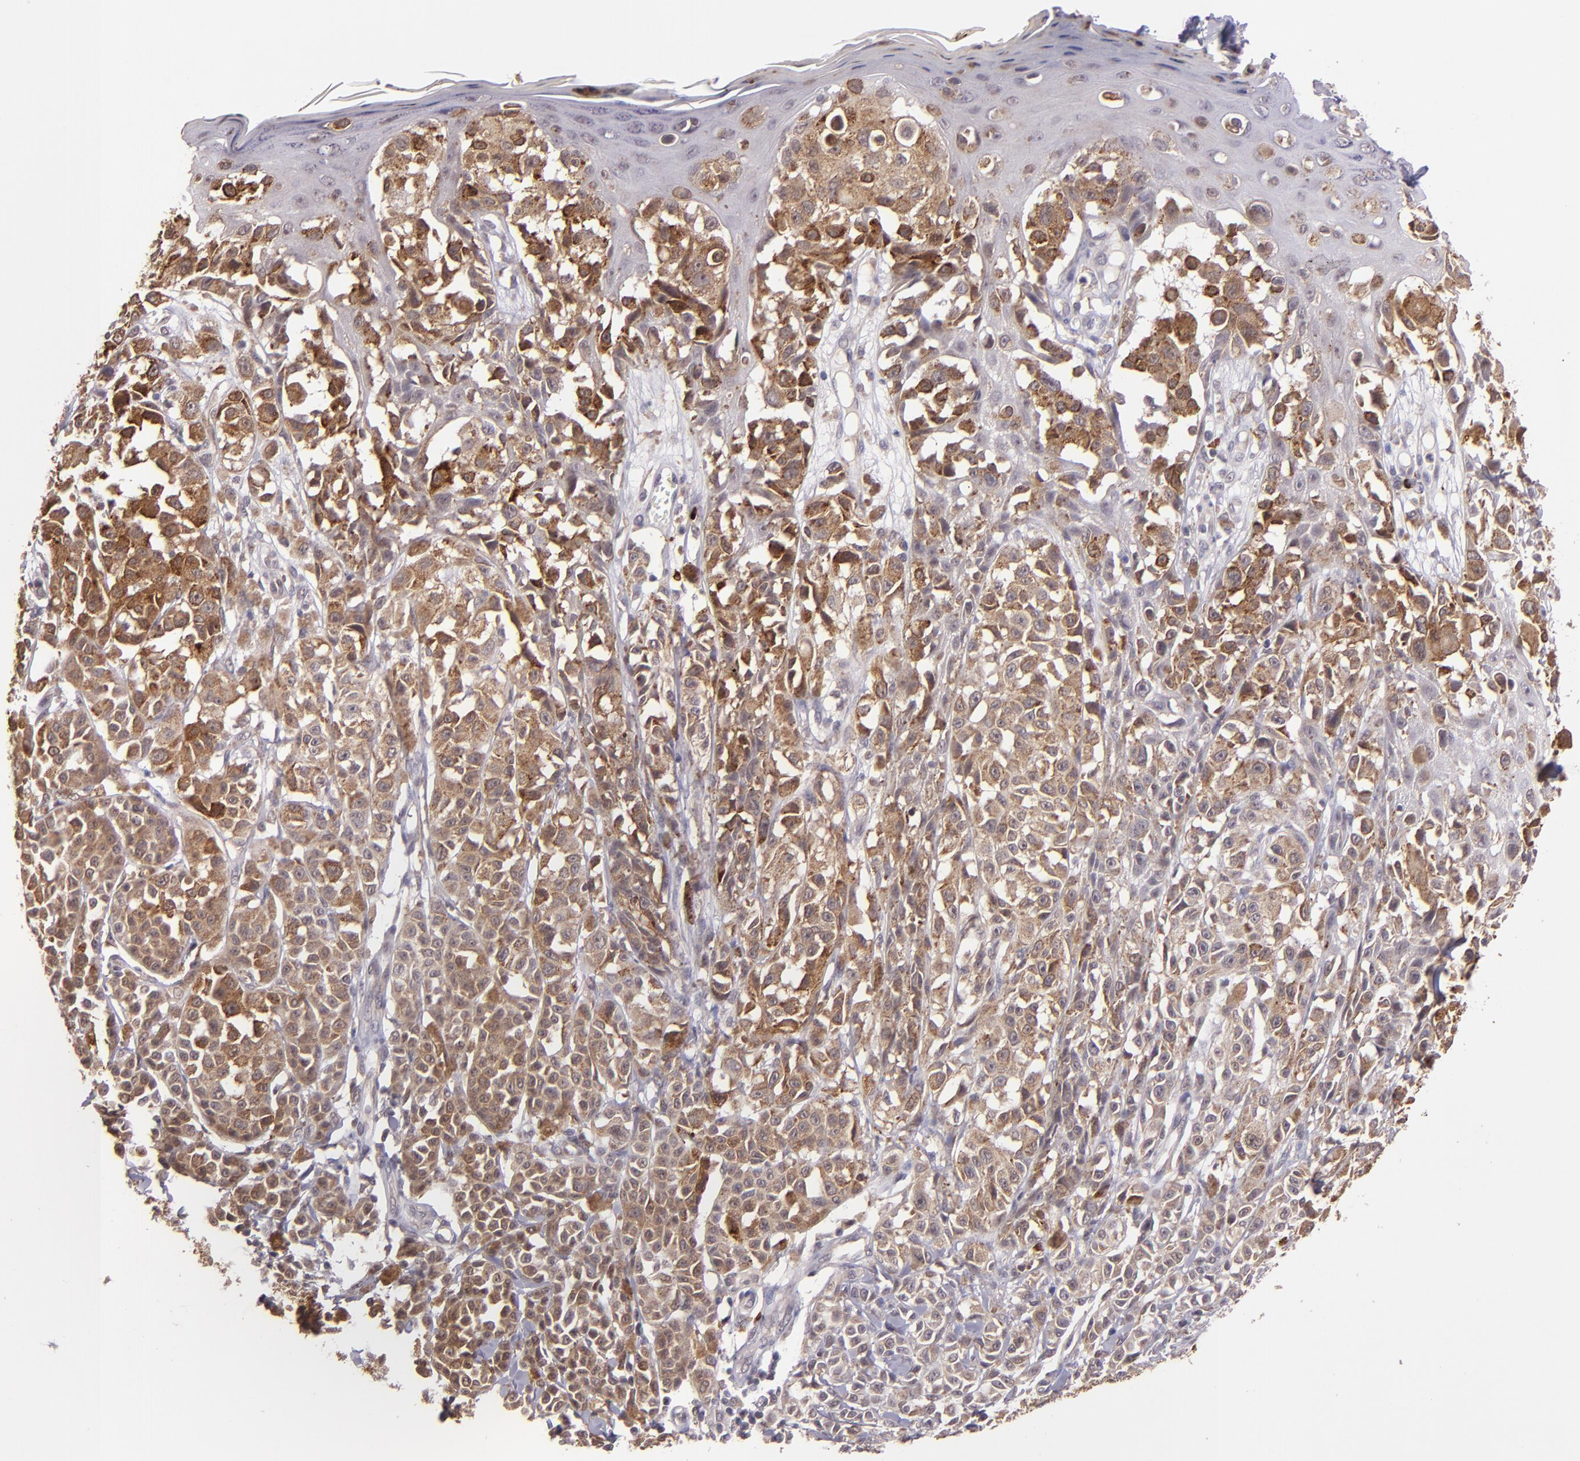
{"staining": {"intensity": "strong", "quantity": ">75%", "location": "cytoplasmic/membranous"}, "tissue": "melanoma", "cell_type": "Tumor cells", "image_type": "cancer", "snomed": [{"axis": "morphology", "description": "Malignant melanoma, NOS"}, {"axis": "topography", "description": "Skin"}], "caption": "Immunohistochemistry (IHC) staining of malignant melanoma, which exhibits high levels of strong cytoplasmic/membranous positivity in approximately >75% of tumor cells indicating strong cytoplasmic/membranous protein positivity. The staining was performed using DAB (3,3'-diaminobenzidine) (brown) for protein detection and nuclei were counterstained in hematoxylin (blue).", "gene": "TAF7L", "patient": {"sex": "female", "age": 38}}